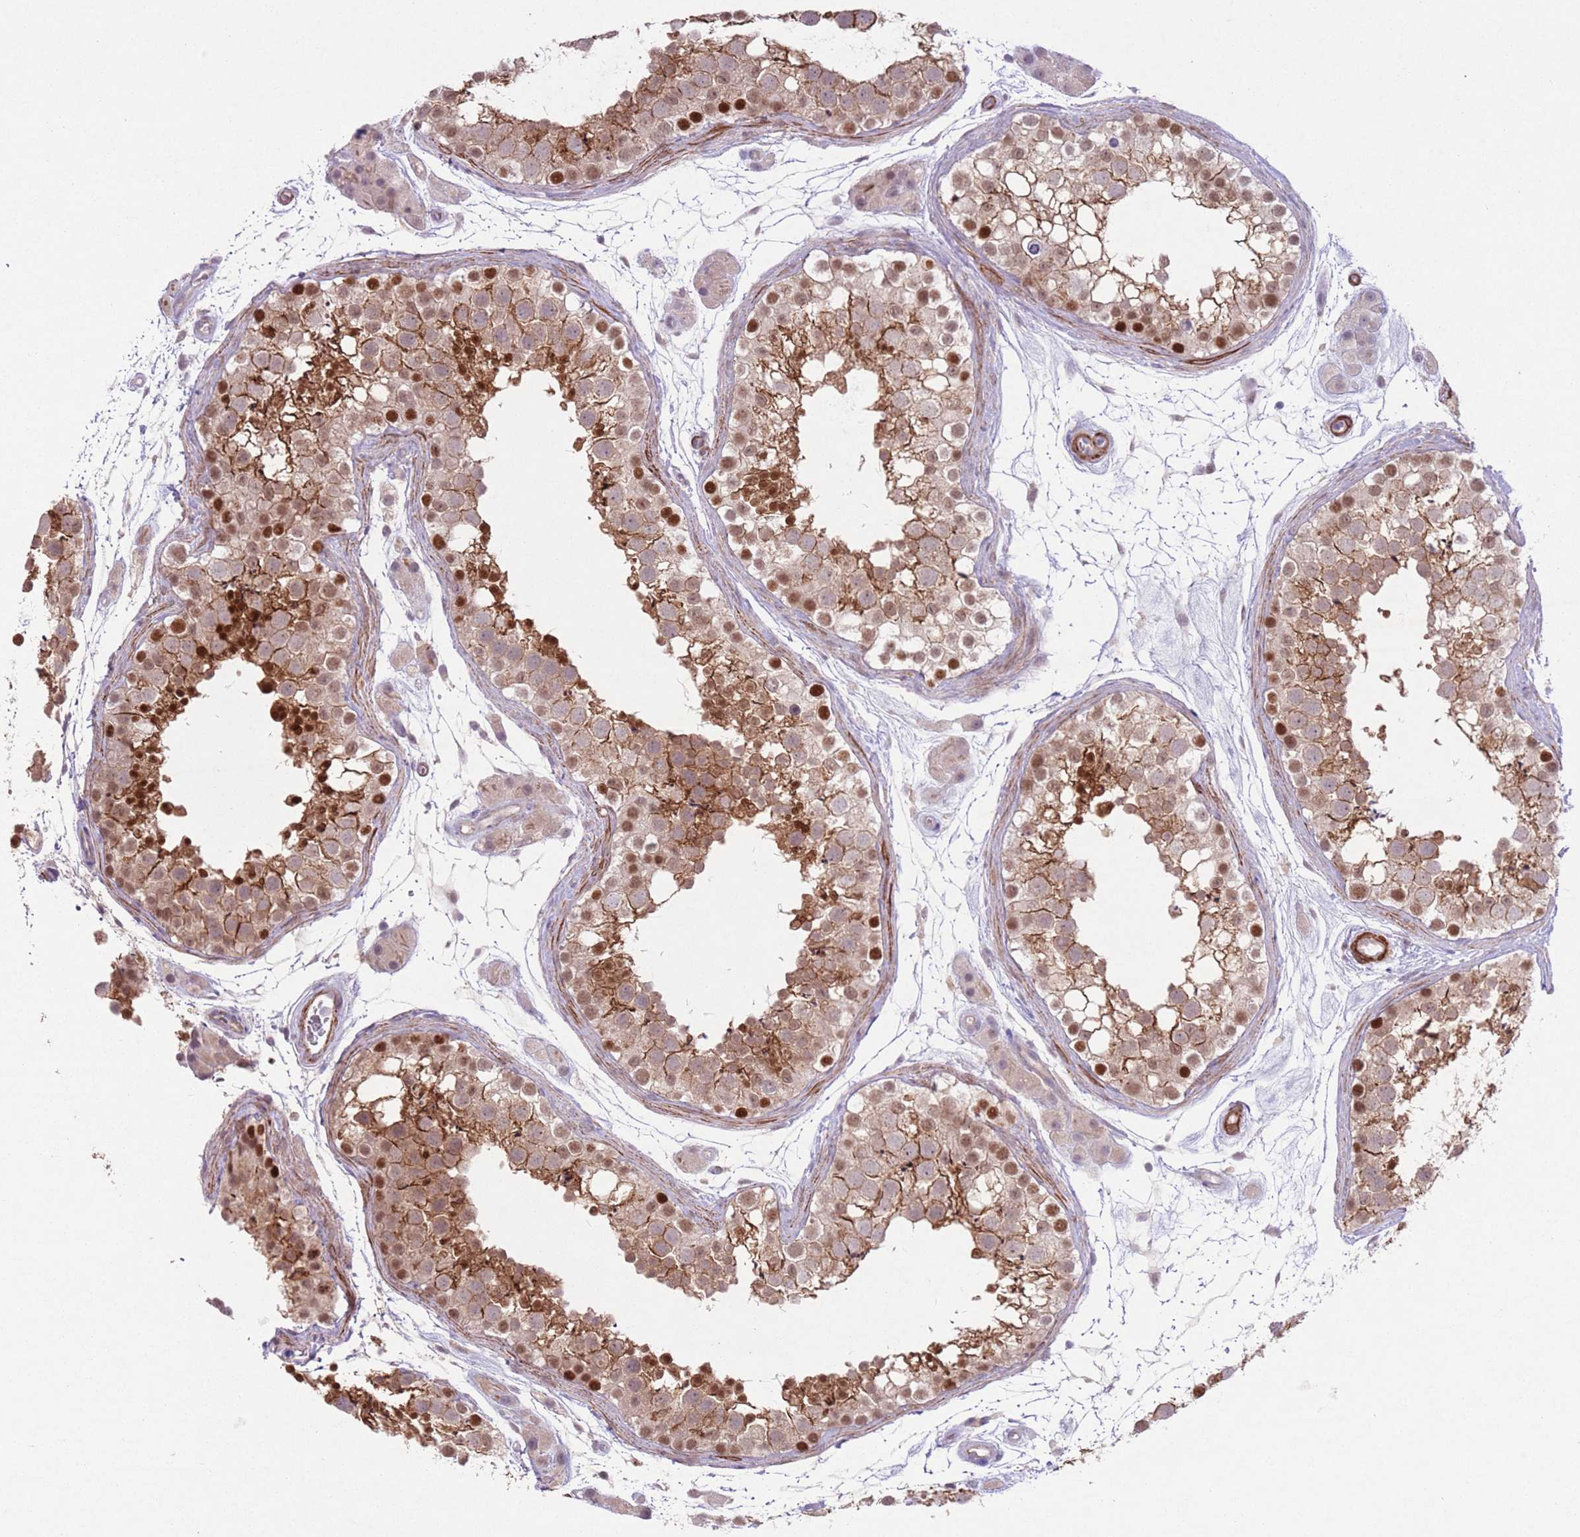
{"staining": {"intensity": "moderate", "quantity": ">75%", "location": "cytoplasmic/membranous,nuclear"}, "tissue": "testis", "cell_type": "Cells in seminiferous ducts", "image_type": "normal", "snomed": [{"axis": "morphology", "description": "Normal tissue, NOS"}, {"axis": "topography", "description": "Testis"}], "caption": "Protein expression analysis of unremarkable testis reveals moderate cytoplasmic/membranous,nuclear expression in approximately >75% of cells in seminiferous ducts. (brown staining indicates protein expression, while blue staining denotes nuclei).", "gene": "CCNI", "patient": {"sex": "male", "age": 41}}